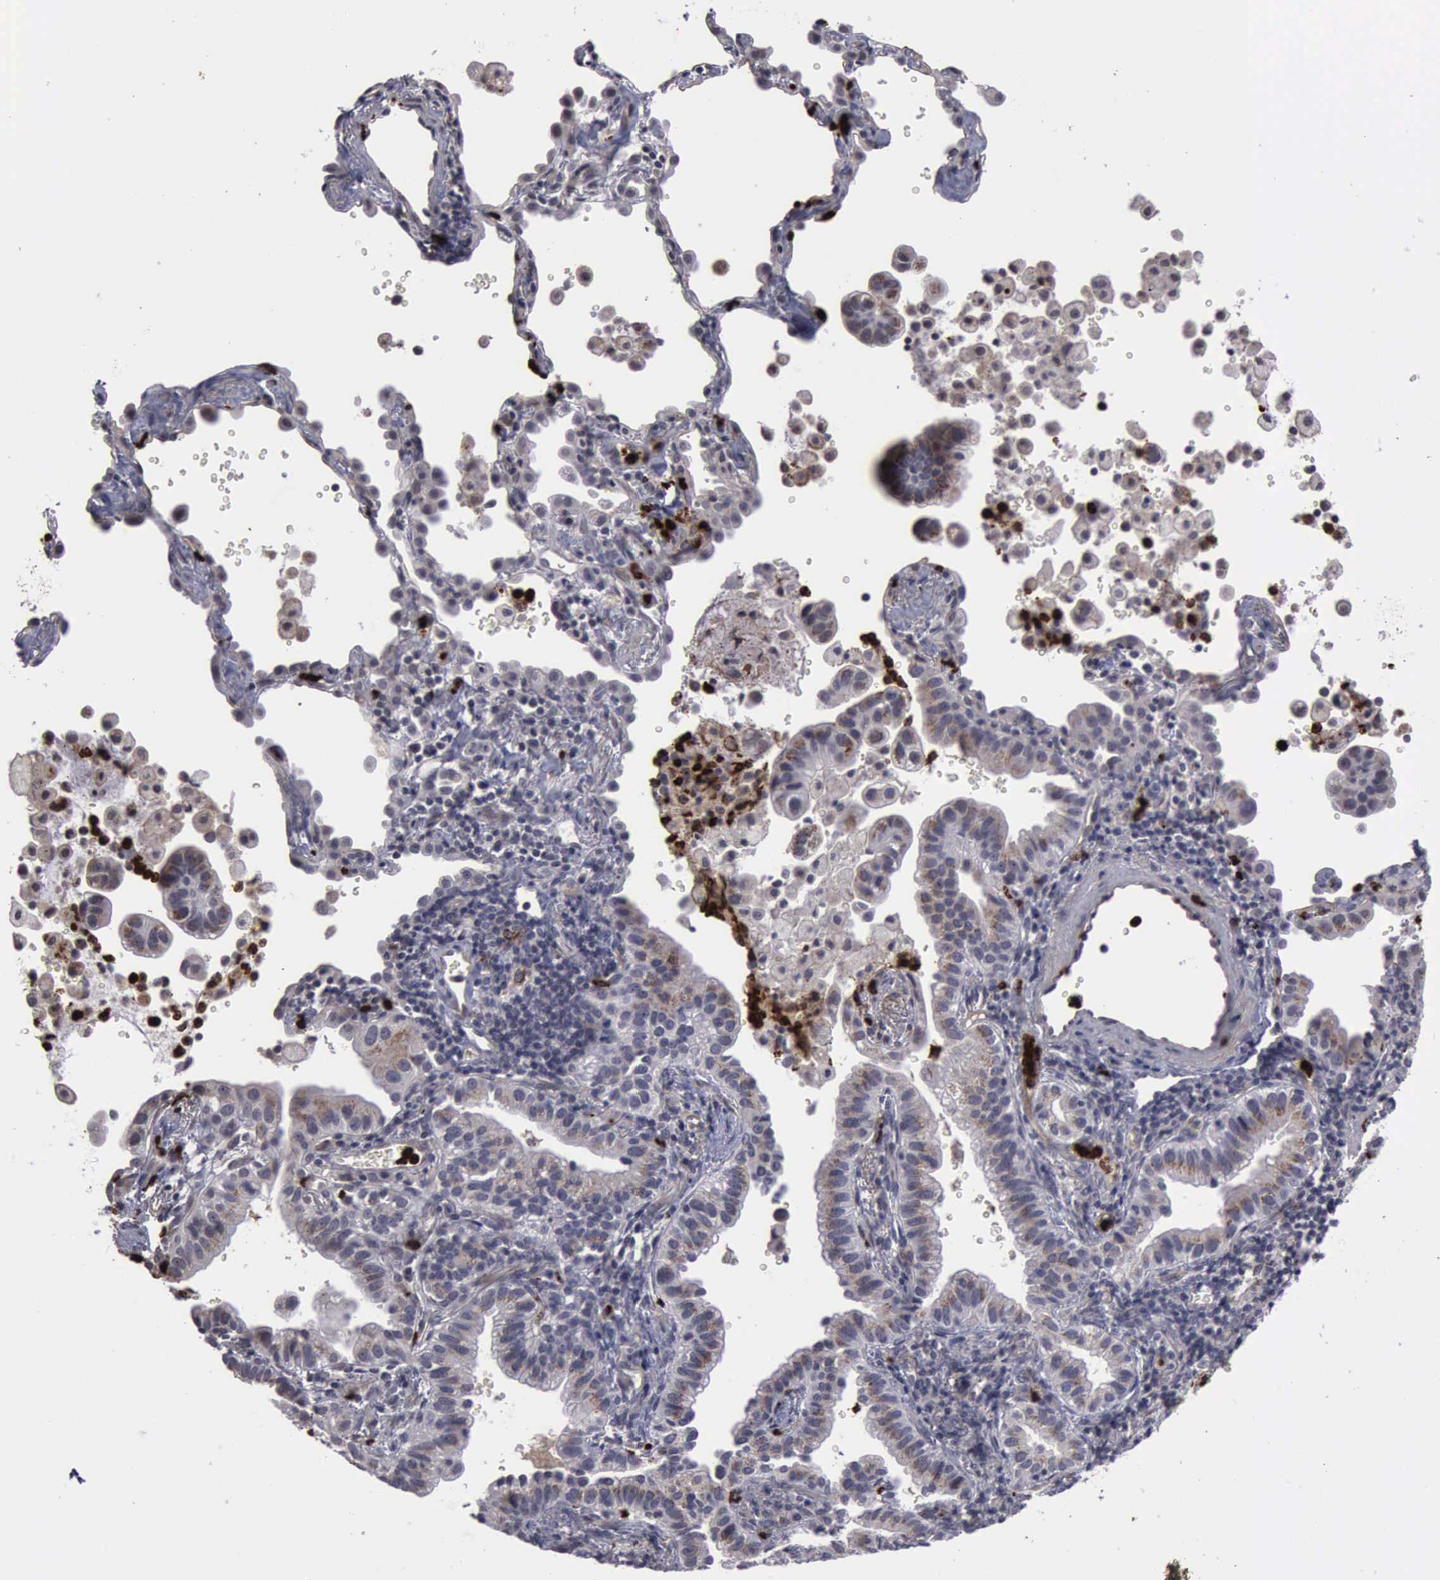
{"staining": {"intensity": "negative", "quantity": "none", "location": "none"}, "tissue": "lung cancer", "cell_type": "Tumor cells", "image_type": "cancer", "snomed": [{"axis": "morphology", "description": "Adenocarcinoma, NOS"}, {"axis": "topography", "description": "Lung"}], "caption": "Tumor cells are negative for protein expression in human lung adenocarcinoma.", "gene": "MMP9", "patient": {"sex": "female", "age": 50}}